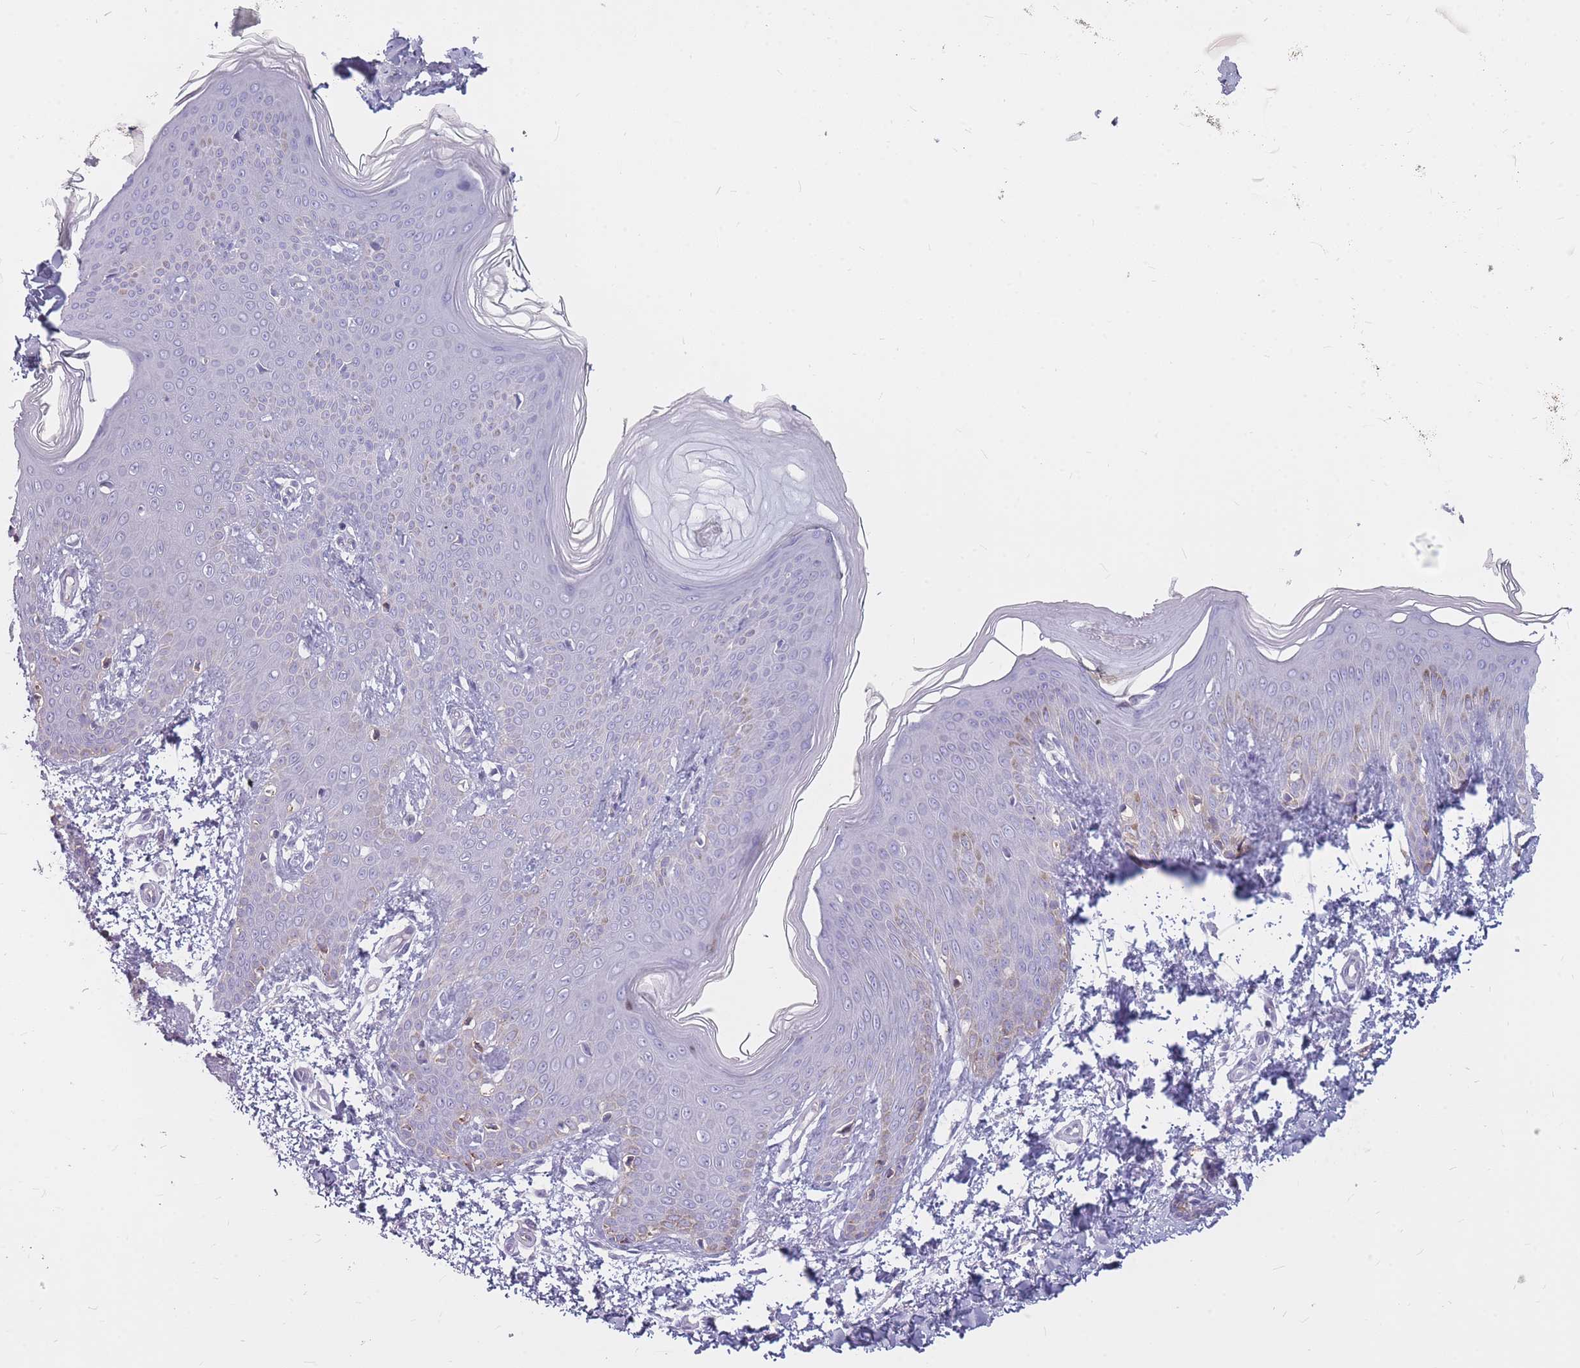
{"staining": {"intensity": "negative", "quantity": "none", "location": "none"}, "tissue": "skin", "cell_type": "Fibroblasts", "image_type": "normal", "snomed": [{"axis": "morphology", "description": "Normal tissue, NOS"}, {"axis": "topography", "description": "Skin"}], "caption": "Fibroblasts show no significant positivity in unremarkable skin. (Stains: DAB IHC with hematoxylin counter stain, Microscopy: brightfield microscopy at high magnification).", "gene": "GNA11", "patient": {"sex": "male", "age": 36}}